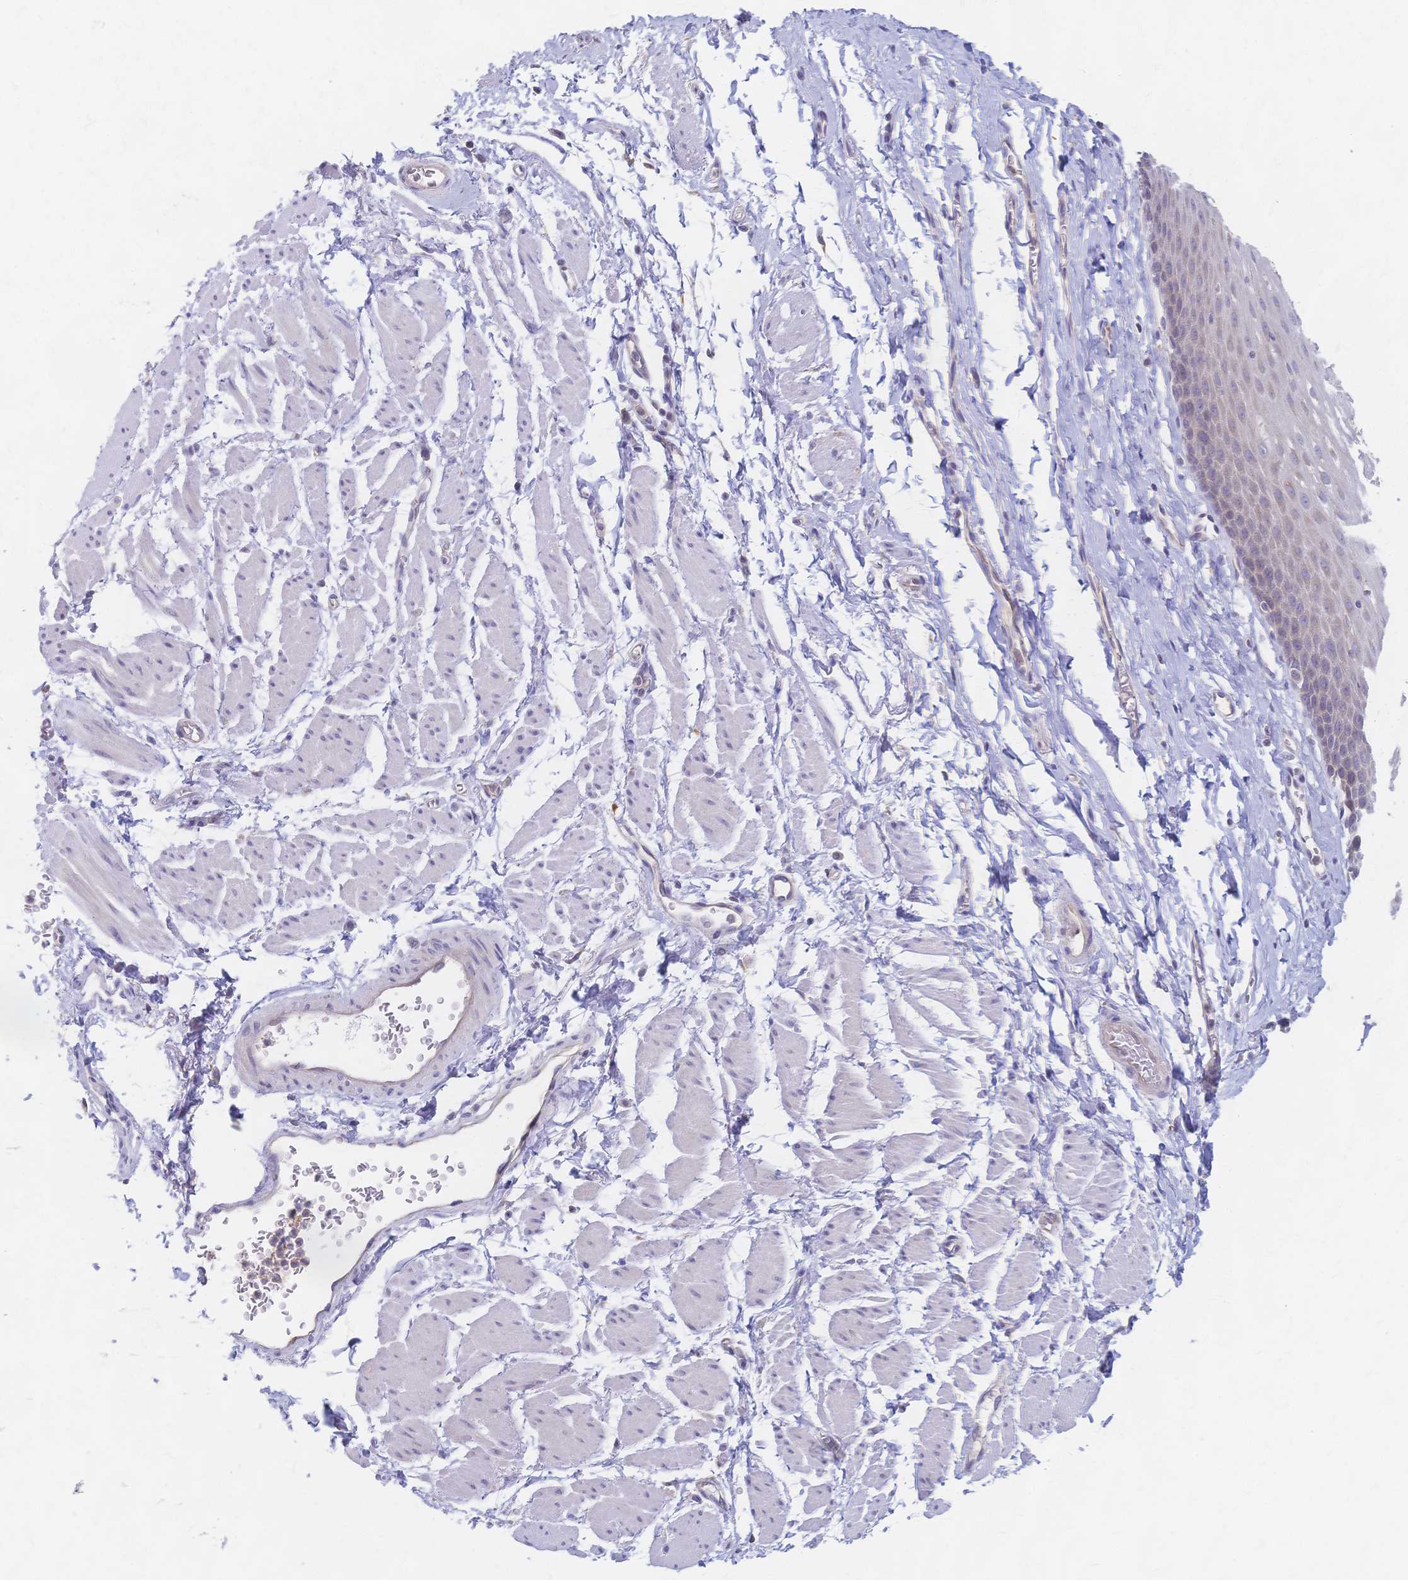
{"staining": {"intensity": "weak", "quantity": "<25%", "location": "cytoplasmic/membranous"}, "tissue": "esophagus", "cell_type": "Squamous epithelial cells", "image_type": "normal", "snomed": [{"axis": "morphology", "description": "Normal tissue, NOS"}, {"axis": "topography", "description": "Esophagus"}], "caption": "A micrograph of human esophagus is negative for staining in squamous epithelial cells. (DAB immunohistochemistry, high magnification).", "gene": "CYB5A", "patient": {"sex": "male", "age": 70}}